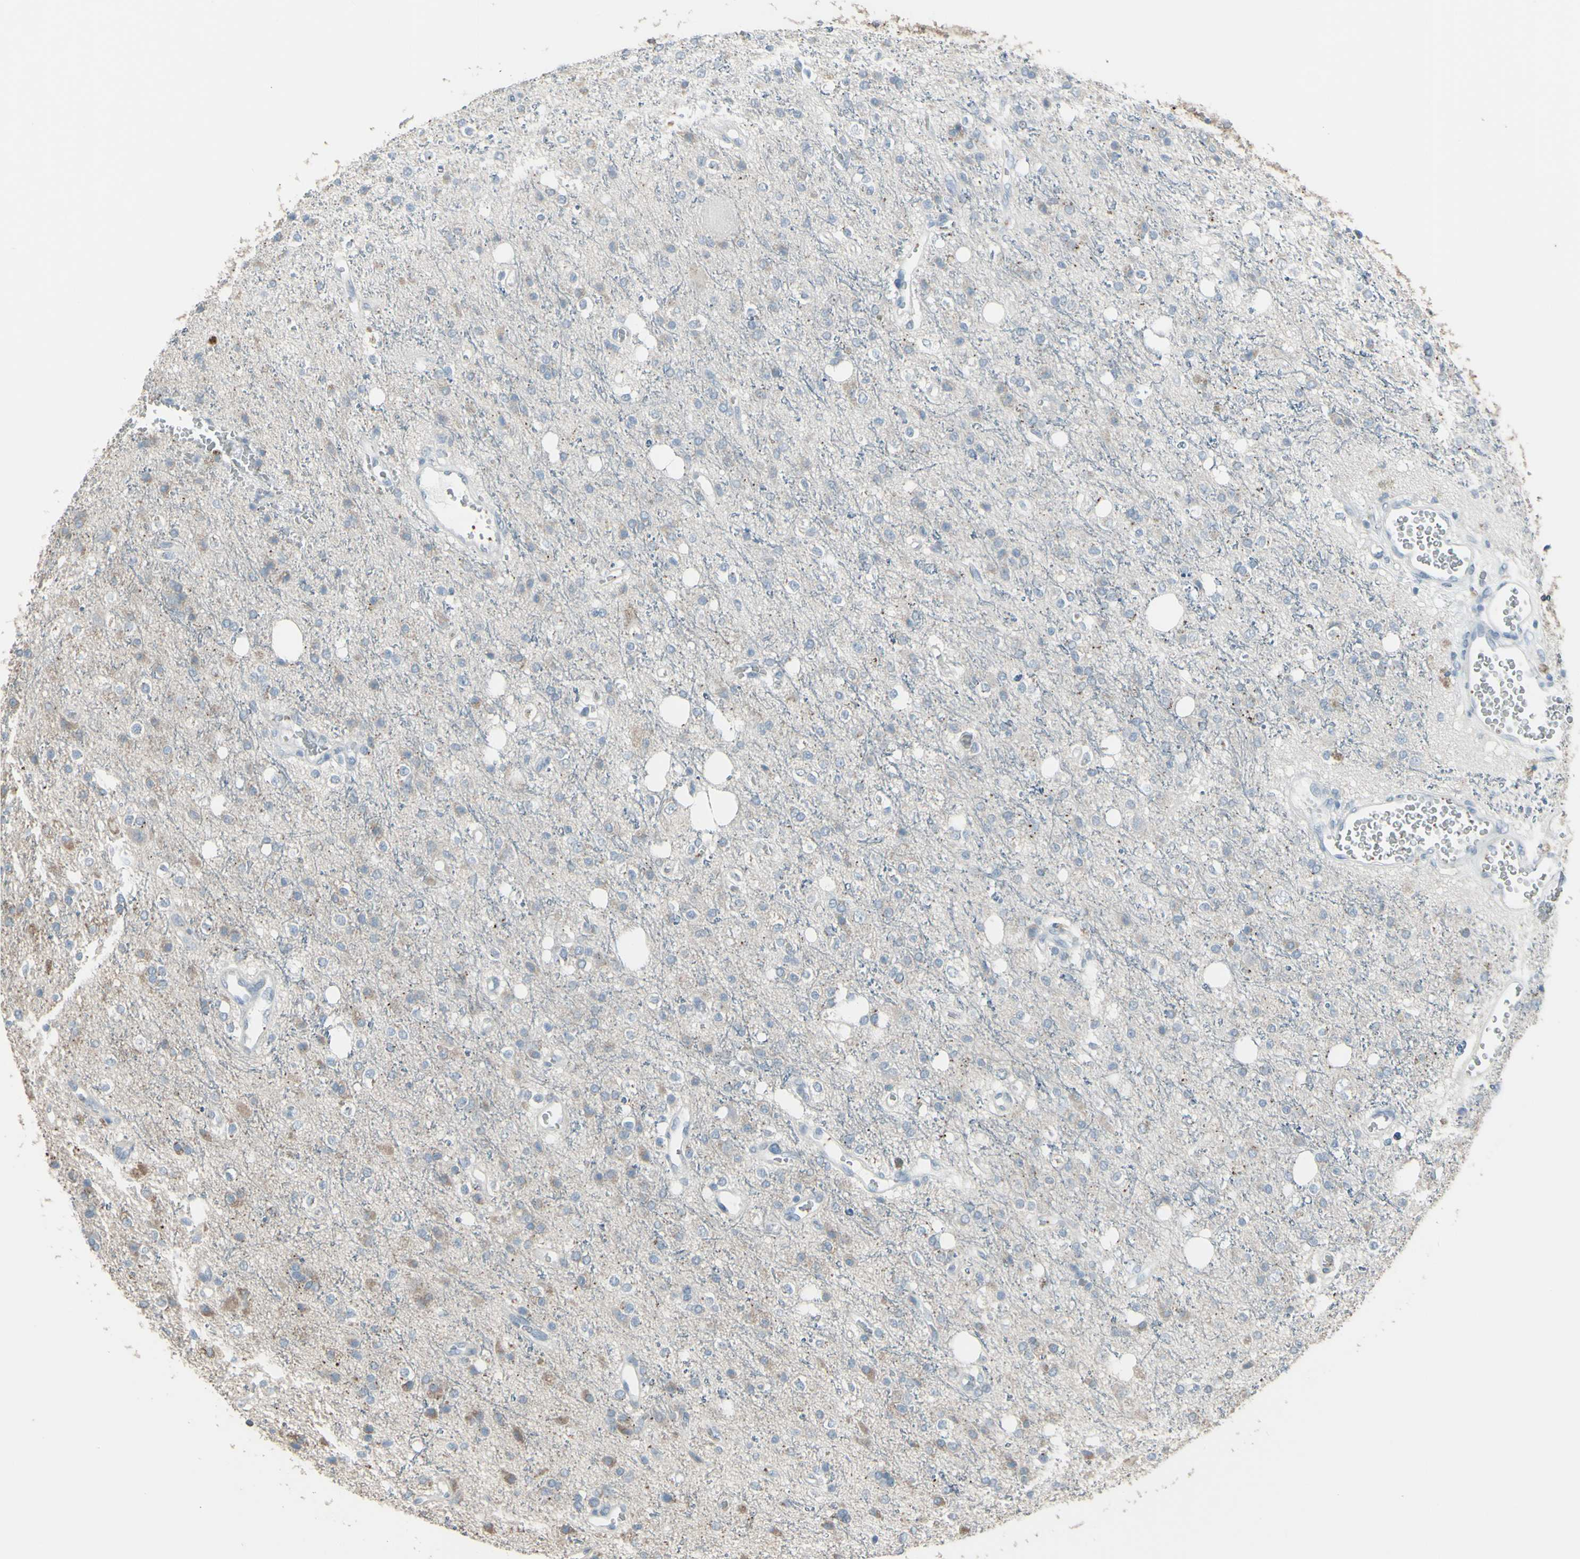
{"staining": {"intensity": "negative", "quantity": "none", "location": "none"}, "tissue": "glioma", "cell_type": "Tumor cells", "image_type": "cancer", "snomed": [{"axis": "morphology", "description": "Glioma, malignant, High grade"}, {"axis": "topography", "description": "Brain"}], "caption": "IHC of human malignant high-grade glioma demonstrates no staining in tumor cells.", "gene": "CD79B", "patient": {"sex": "male", "age": 47}}